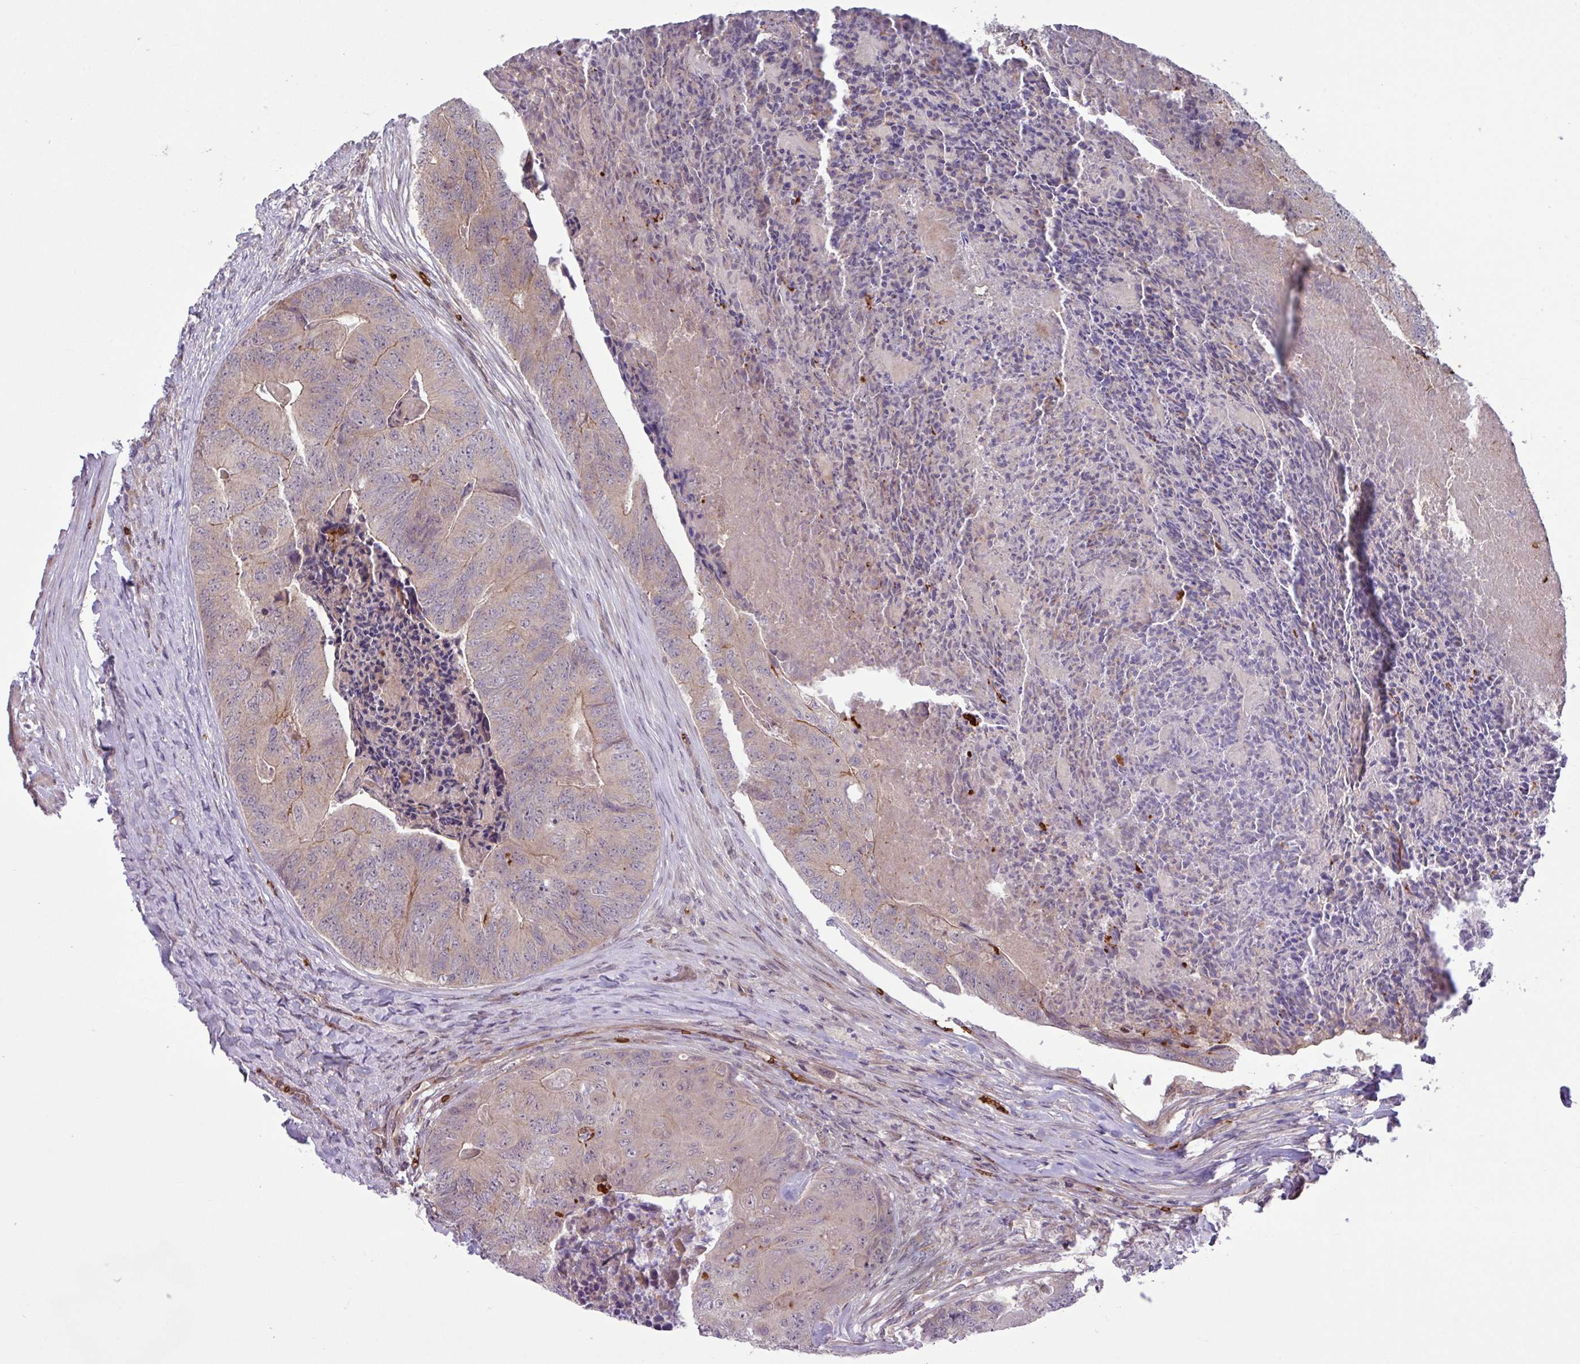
{"staining": {"intensity": "weak", "quantity": "<25%", "location": "cytoplasmic/membranous"}, "tissue": "colorectal cancer", "cell_type": "Tumor cells", "image_type": "cancer", "snomed": [{"axis": "morphology", "description": "Adenocarcinoma, NOS"}, {"axis": "topography", "description": "Colon"}], "caption": "Histopathology image shows no significant protein positivity in tumor cells of colorectal cancer. (Stains: DAB (3,3'-diaminobenzidine) immunohistochemistry with hematoxylin counter stain, Microscopy: brightfield microscopy at high magnification).", "gene": "RAD21L1", "patient": {"sex": "female", "age": 67}}